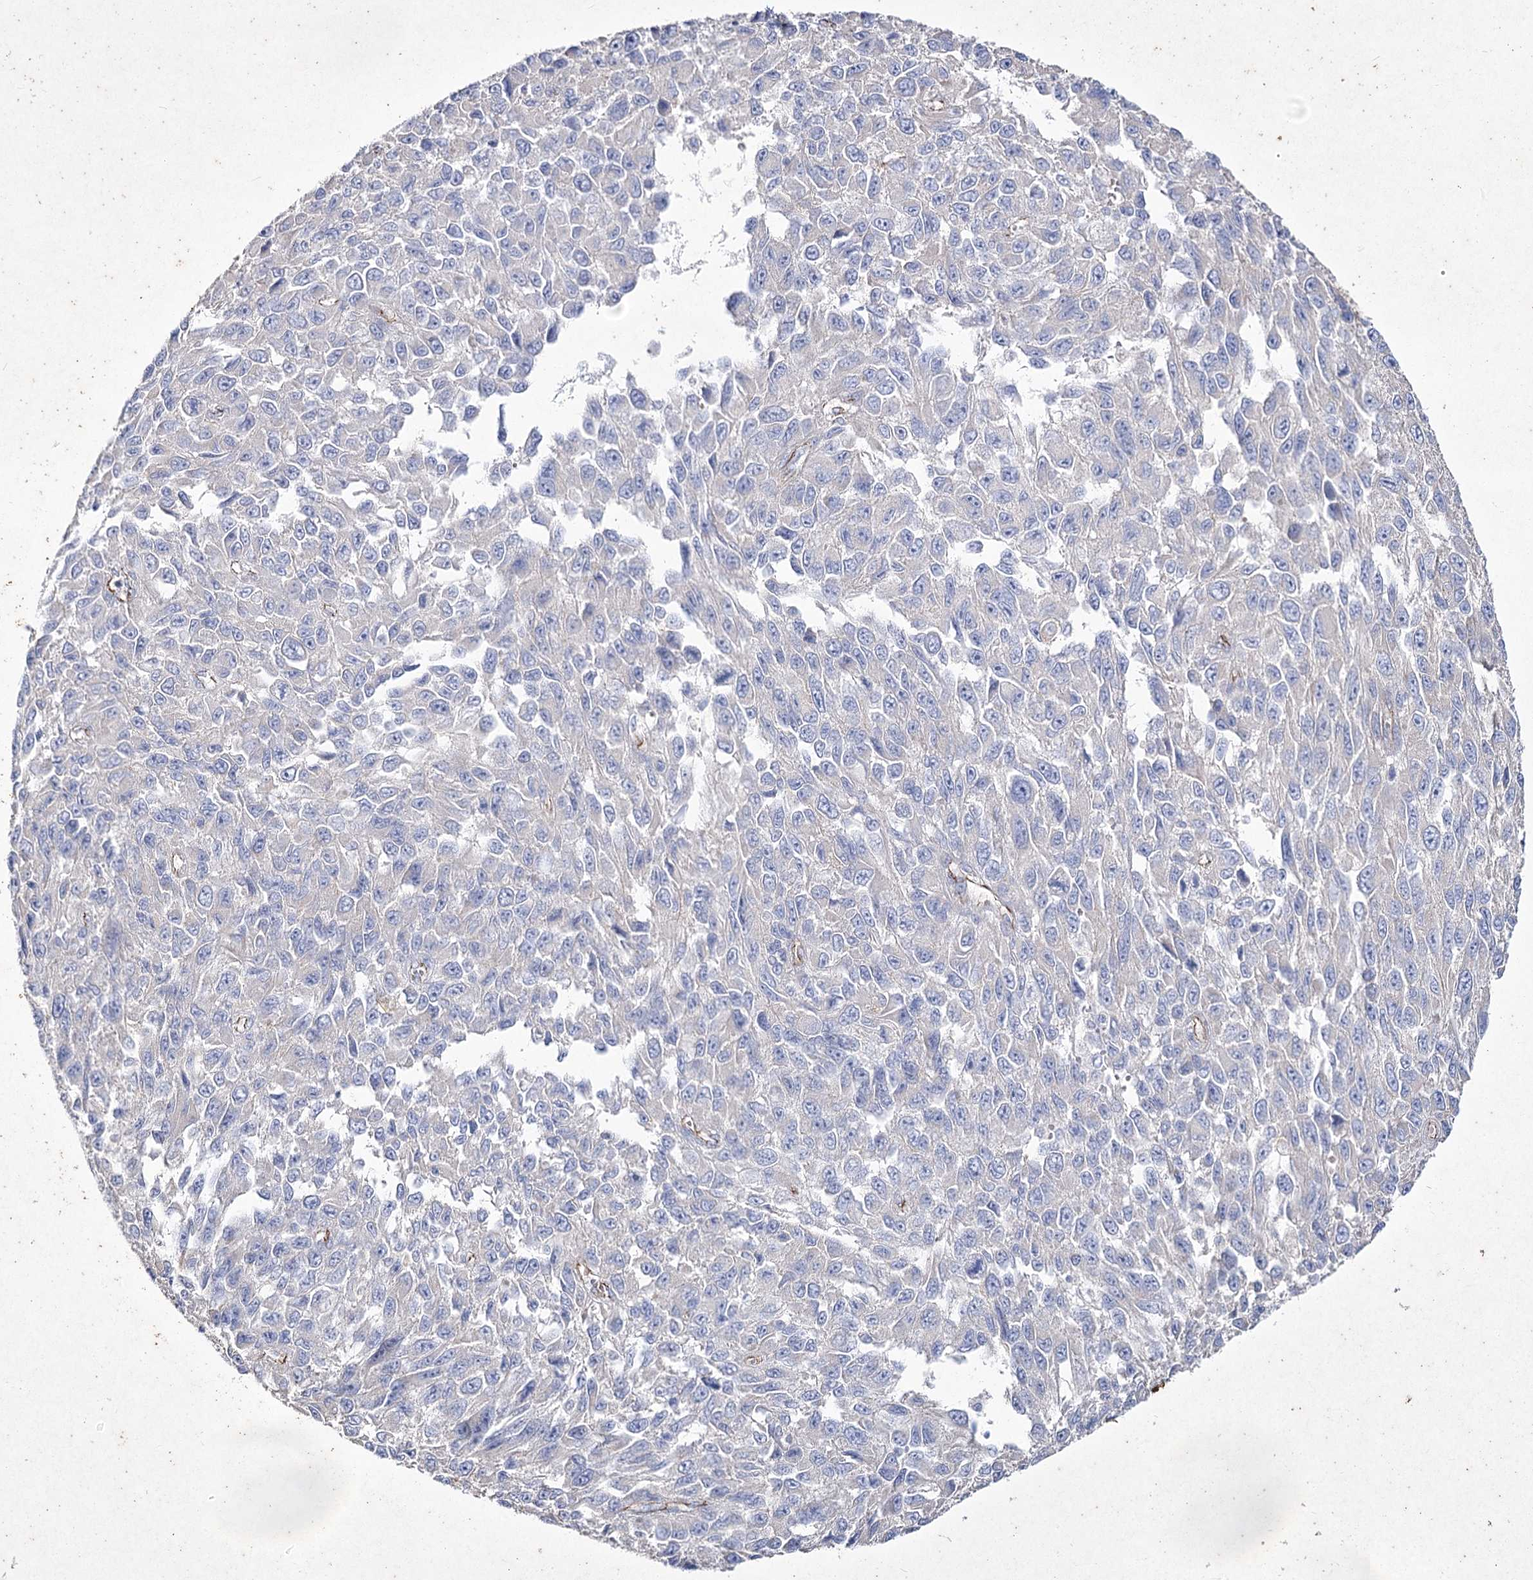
{"staining": {"intensity": "negative", "quantity": "none", "location": "none"}, "tissue": "melanoma", "cell_type": "Tumor cells", "image_type": "cancer", "snomed": [{"axis": "morphology", "description": "Normal tissue, NOS"}, {"axis": "morphology", "description": "Malignant melanoma, NOS"}, {"axis": "topography", "description": "Skin"}], "caption": "Photomicrograph shows no significant protein positivity in tumor cells of malignant melanoma.", "gene": "LDLRAD3", "patient": {"sex": "female", "age": 96}}